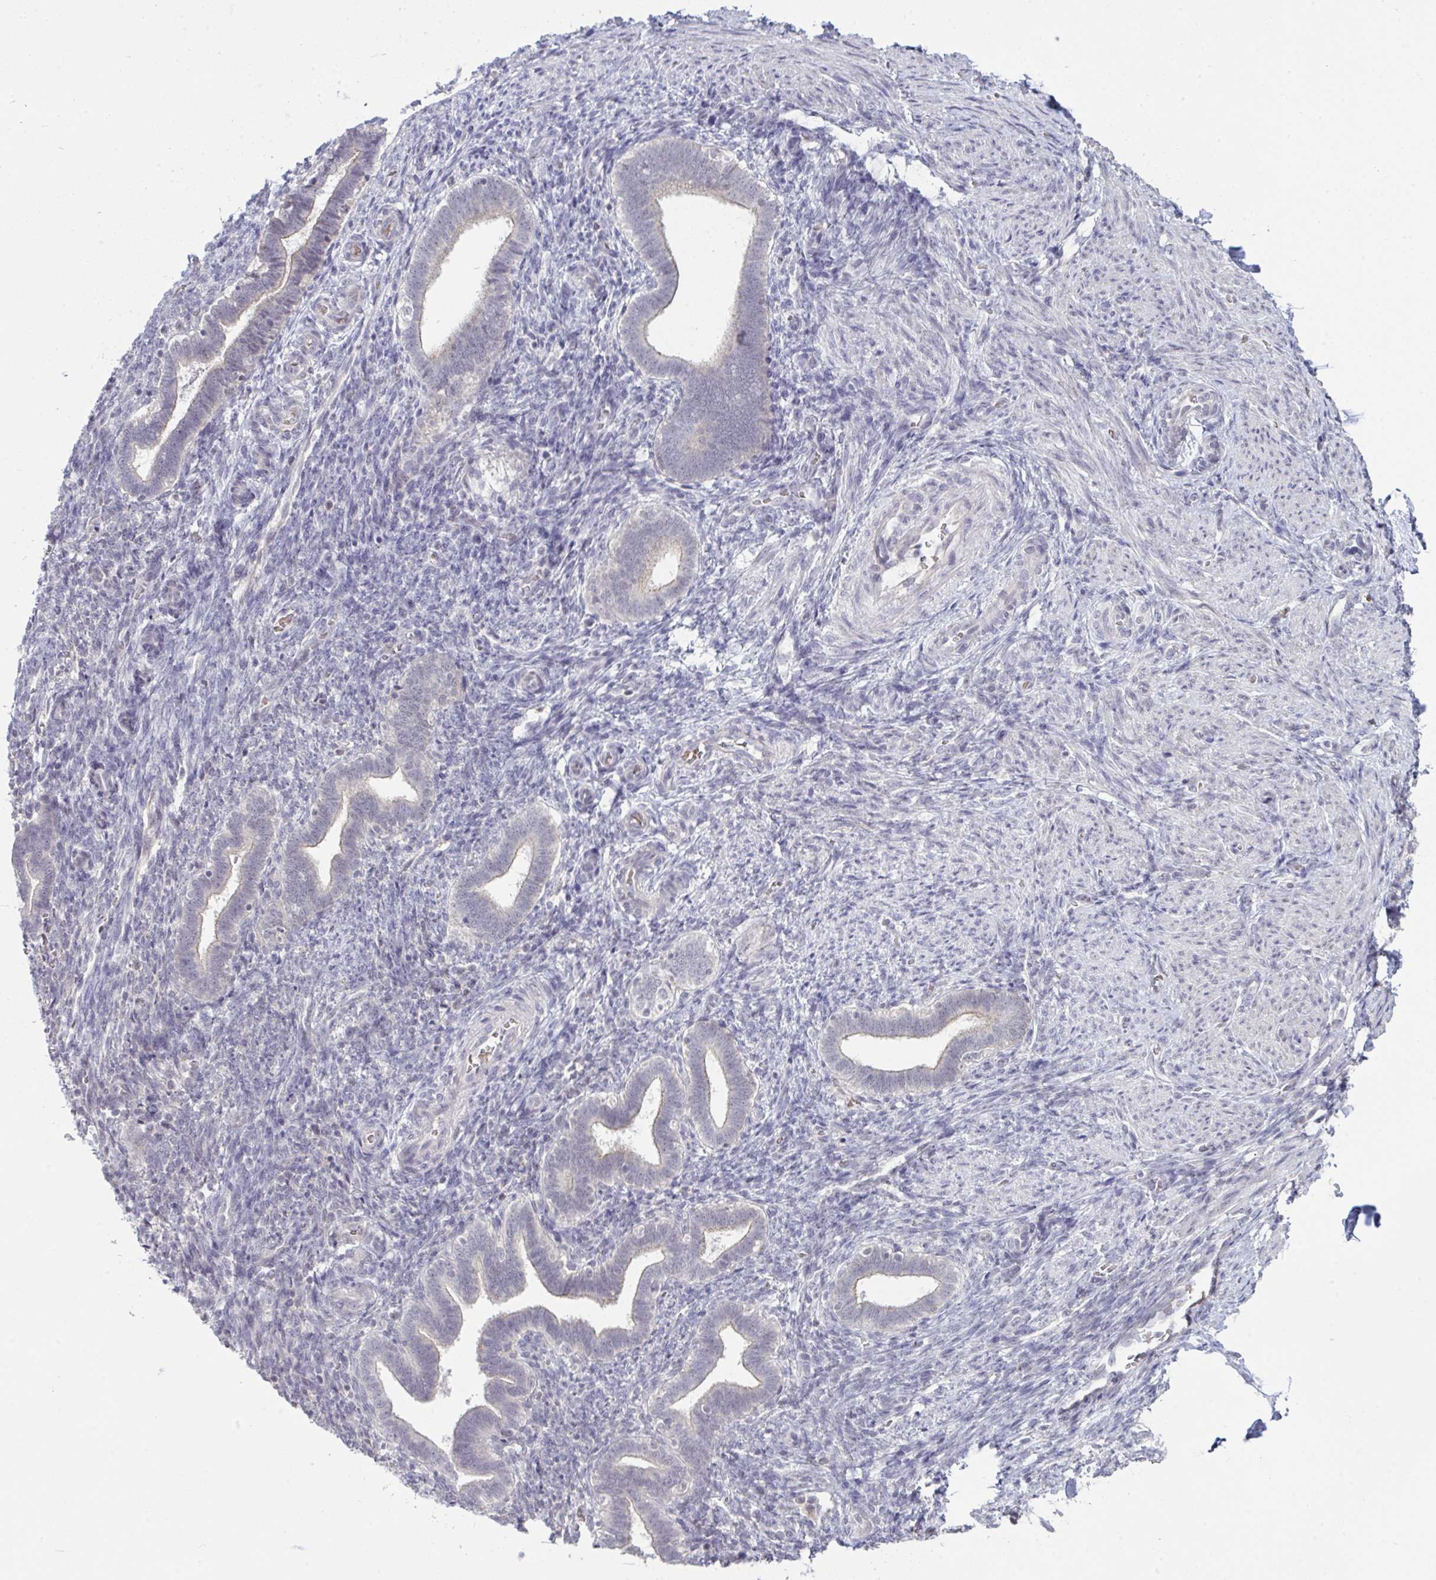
{"staining": {"intensity": "negative", "quantity": "none", "location": "none"}, "tissue": "endometrium", "cell_type": "Cells in endometrial stroma", "image_type": "normal", "snomed": [{"axis": "morphology", "description": "Normal tissue, NOS"}, {"axis": "topography", "description": "Endometrium"}], "caption": "The IHC histopathology image has no significant staining in cells in endometrial stroma of endometrium.", "gene": "ZNF784", "patient": {"sex": "female", "age": 34}}